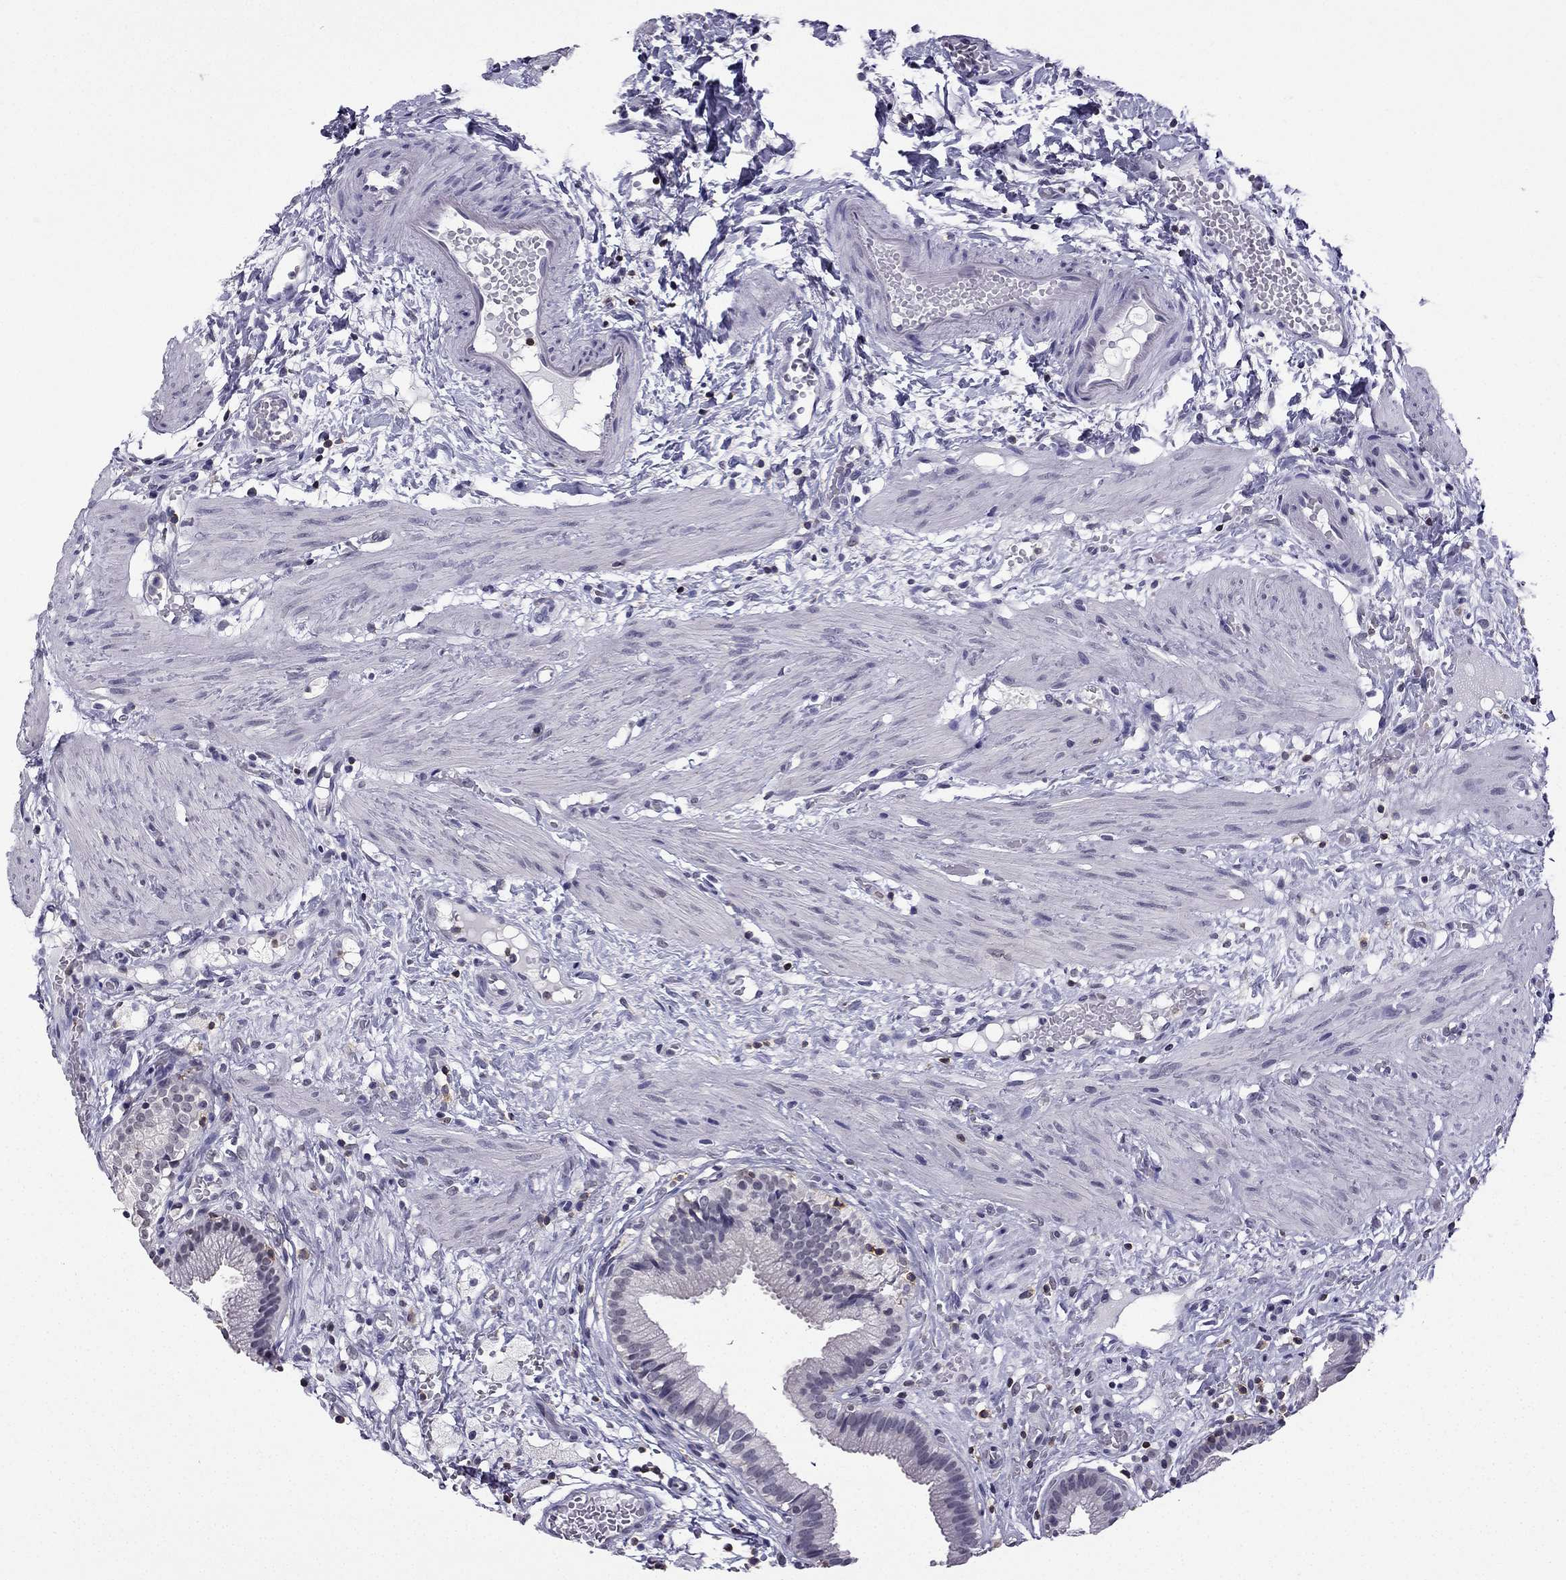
{"staining": {"intensity": "negative", "quantity": "none", "location": "none"}, "tissue": "gallbladder", "cell_type": "Glandular cells", "image_type": "normal", "snomed": [{"axis": "morphology", "description": "Normal tissue, NOS"}, {"axis": "topography", "description": "Gallbladder"}], "caption": "Glandular cells are negative for brown protein staining in benign gallbladder. (IHC, brightfield microscopy, high magnification).", "gene": "CCK", "patient": {"sex": "female", "age": 24}}